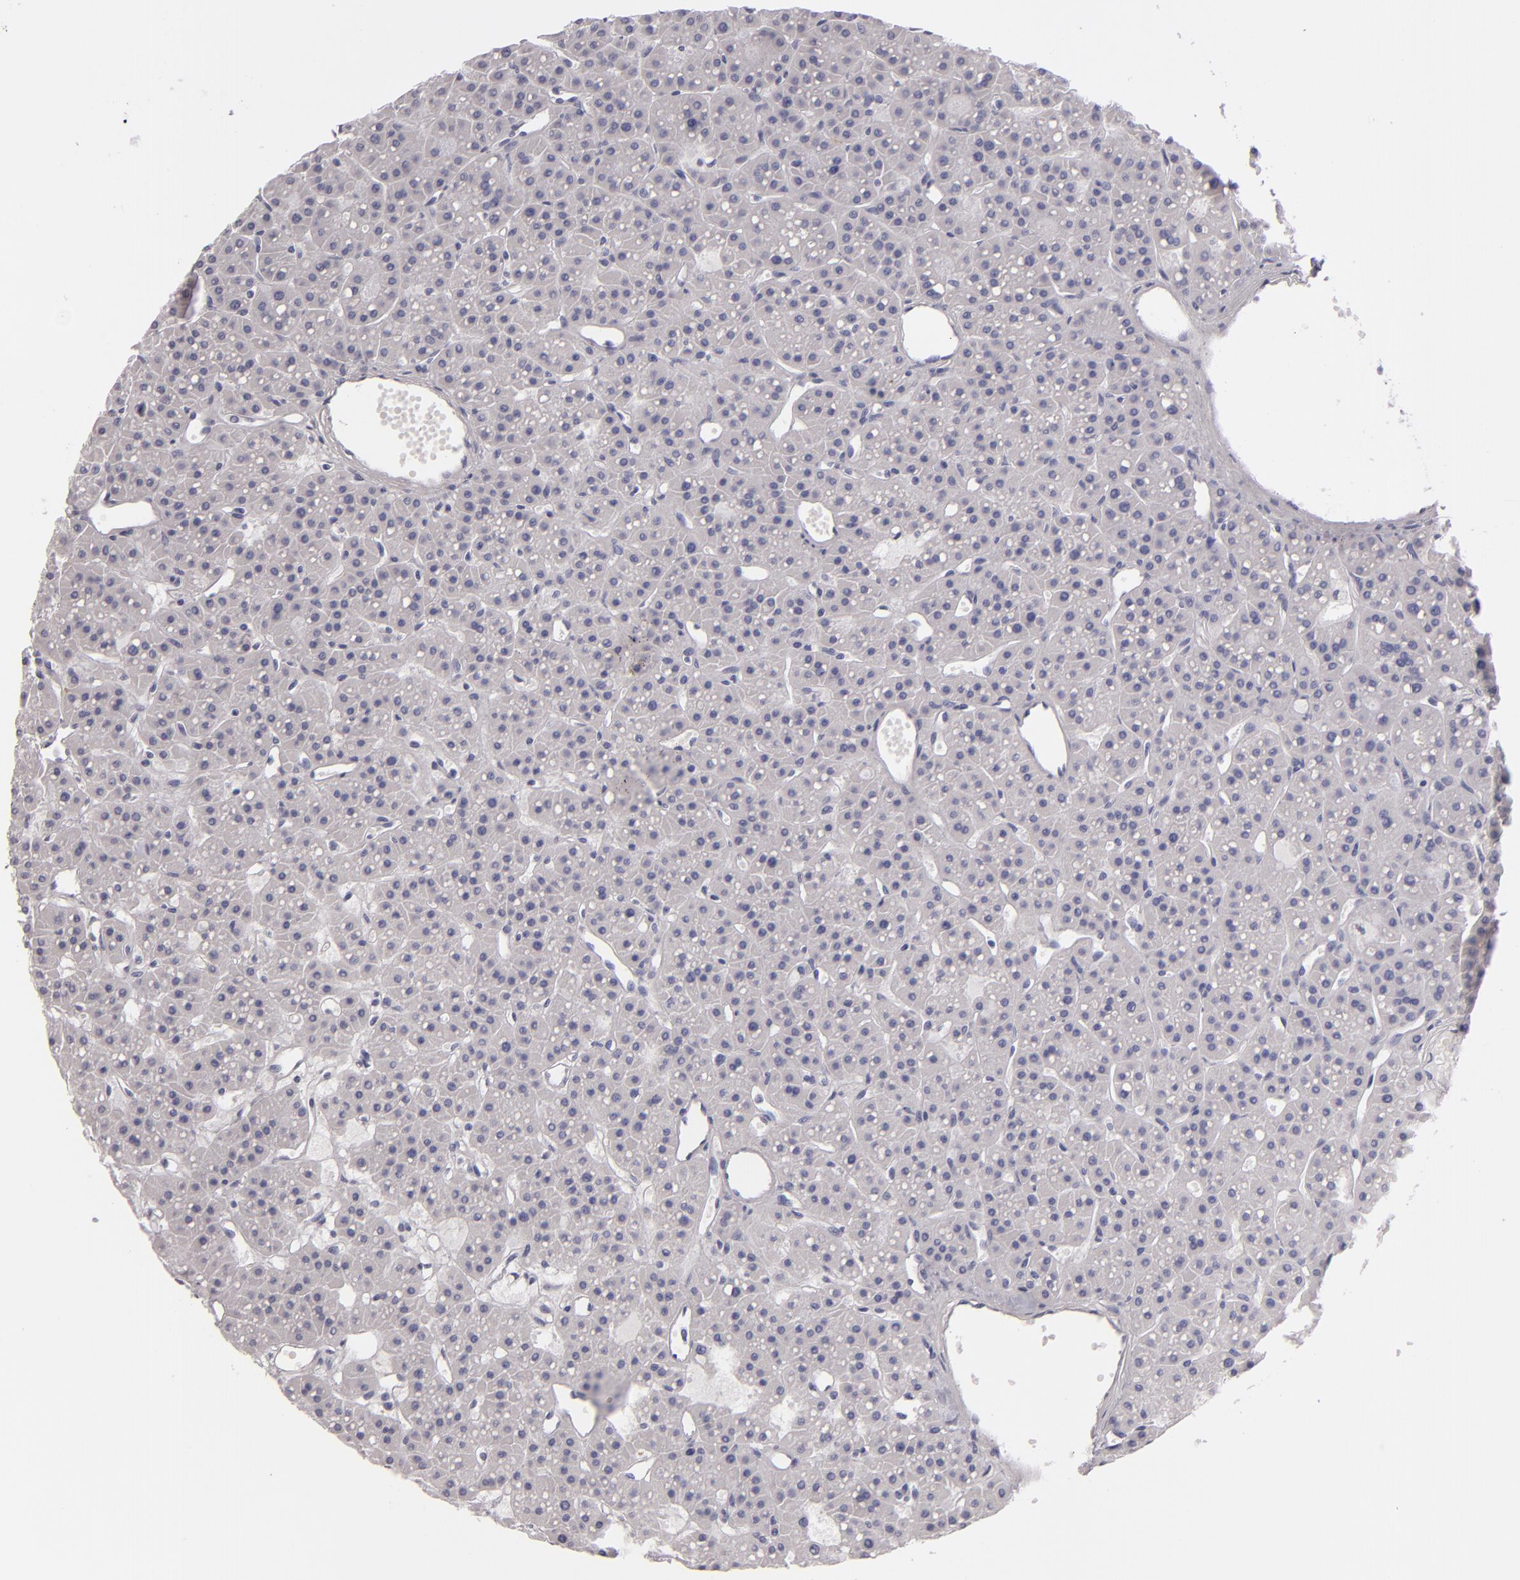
{"staining": {"intensity": "negative", "quantity": "none", "location": "none"}, "tissue": "parathyroid gland", "cell_type": "Glandular cells", "image_type": "normal", "snomed": [{"axis": "morphology", "description": "Normal tissue, NOS"}, {"axis": "topography", "description": "Parathyroid gland"}], "caption": "DAB (3,3'-diaminobenzidine) immunohistochemical staining of normal human parathyroid gland reveals no significant staining in glandular cells.", "gene": "F13A1", "patient": {"sex": "female", "age": 76}}